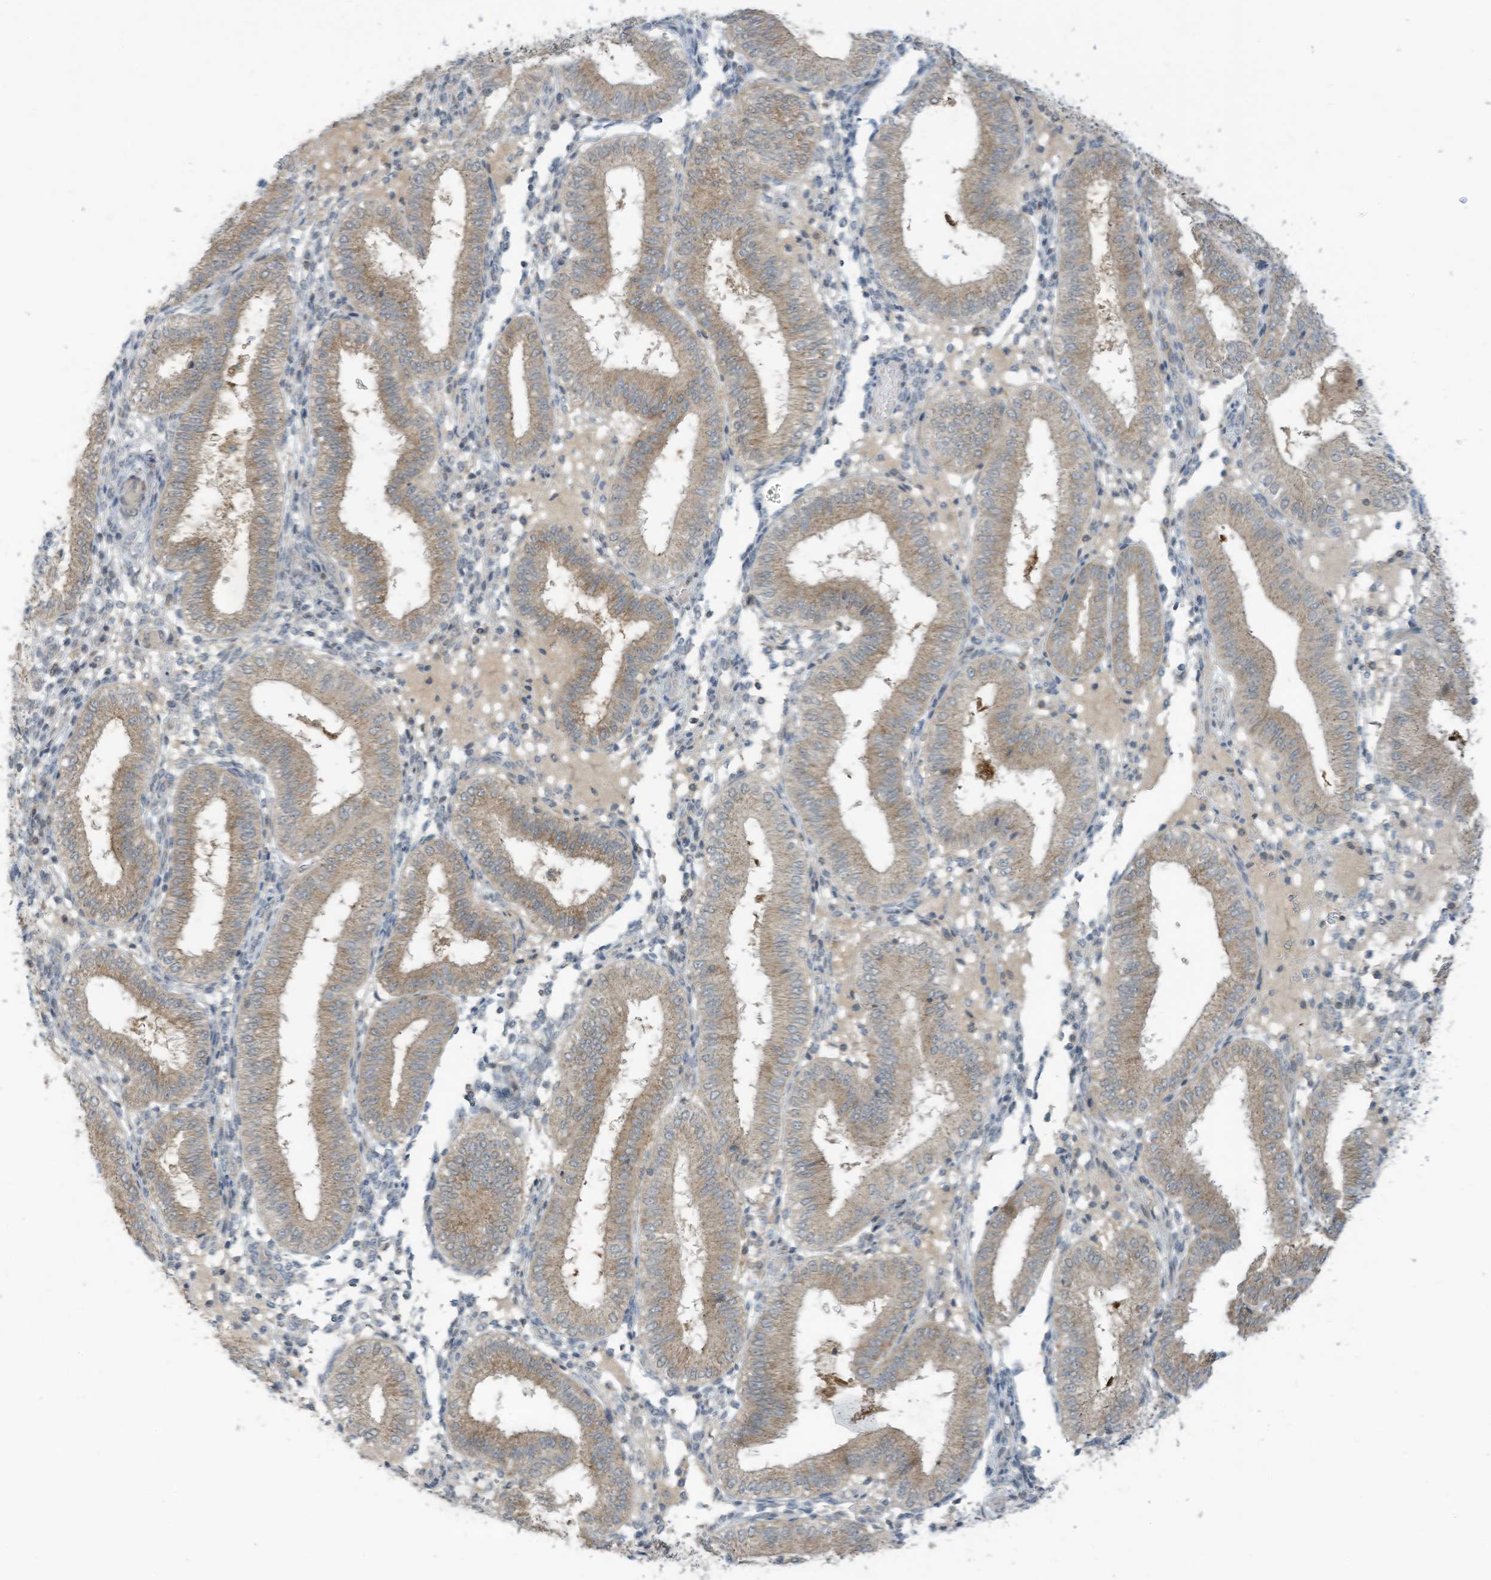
{"staining": {"intensity": "negative", "quantity": "none", "location": "none"}, "tissue": "endometrium", "cell_type": "Cells in endometrial stroma", "image_type": "normal", "snomed": [{"axis": "morphology", "description": "Normal tissue, NOS"}, {"axis": "topography", "description": "Endometrium"}], "caption": "Immunohistochemical staining of unremarkable human endometrium reveals no significant positivity in cells in endometrial stroma.", "gene": "PARVG", "patient": {"sex": "female", "age": 39}}